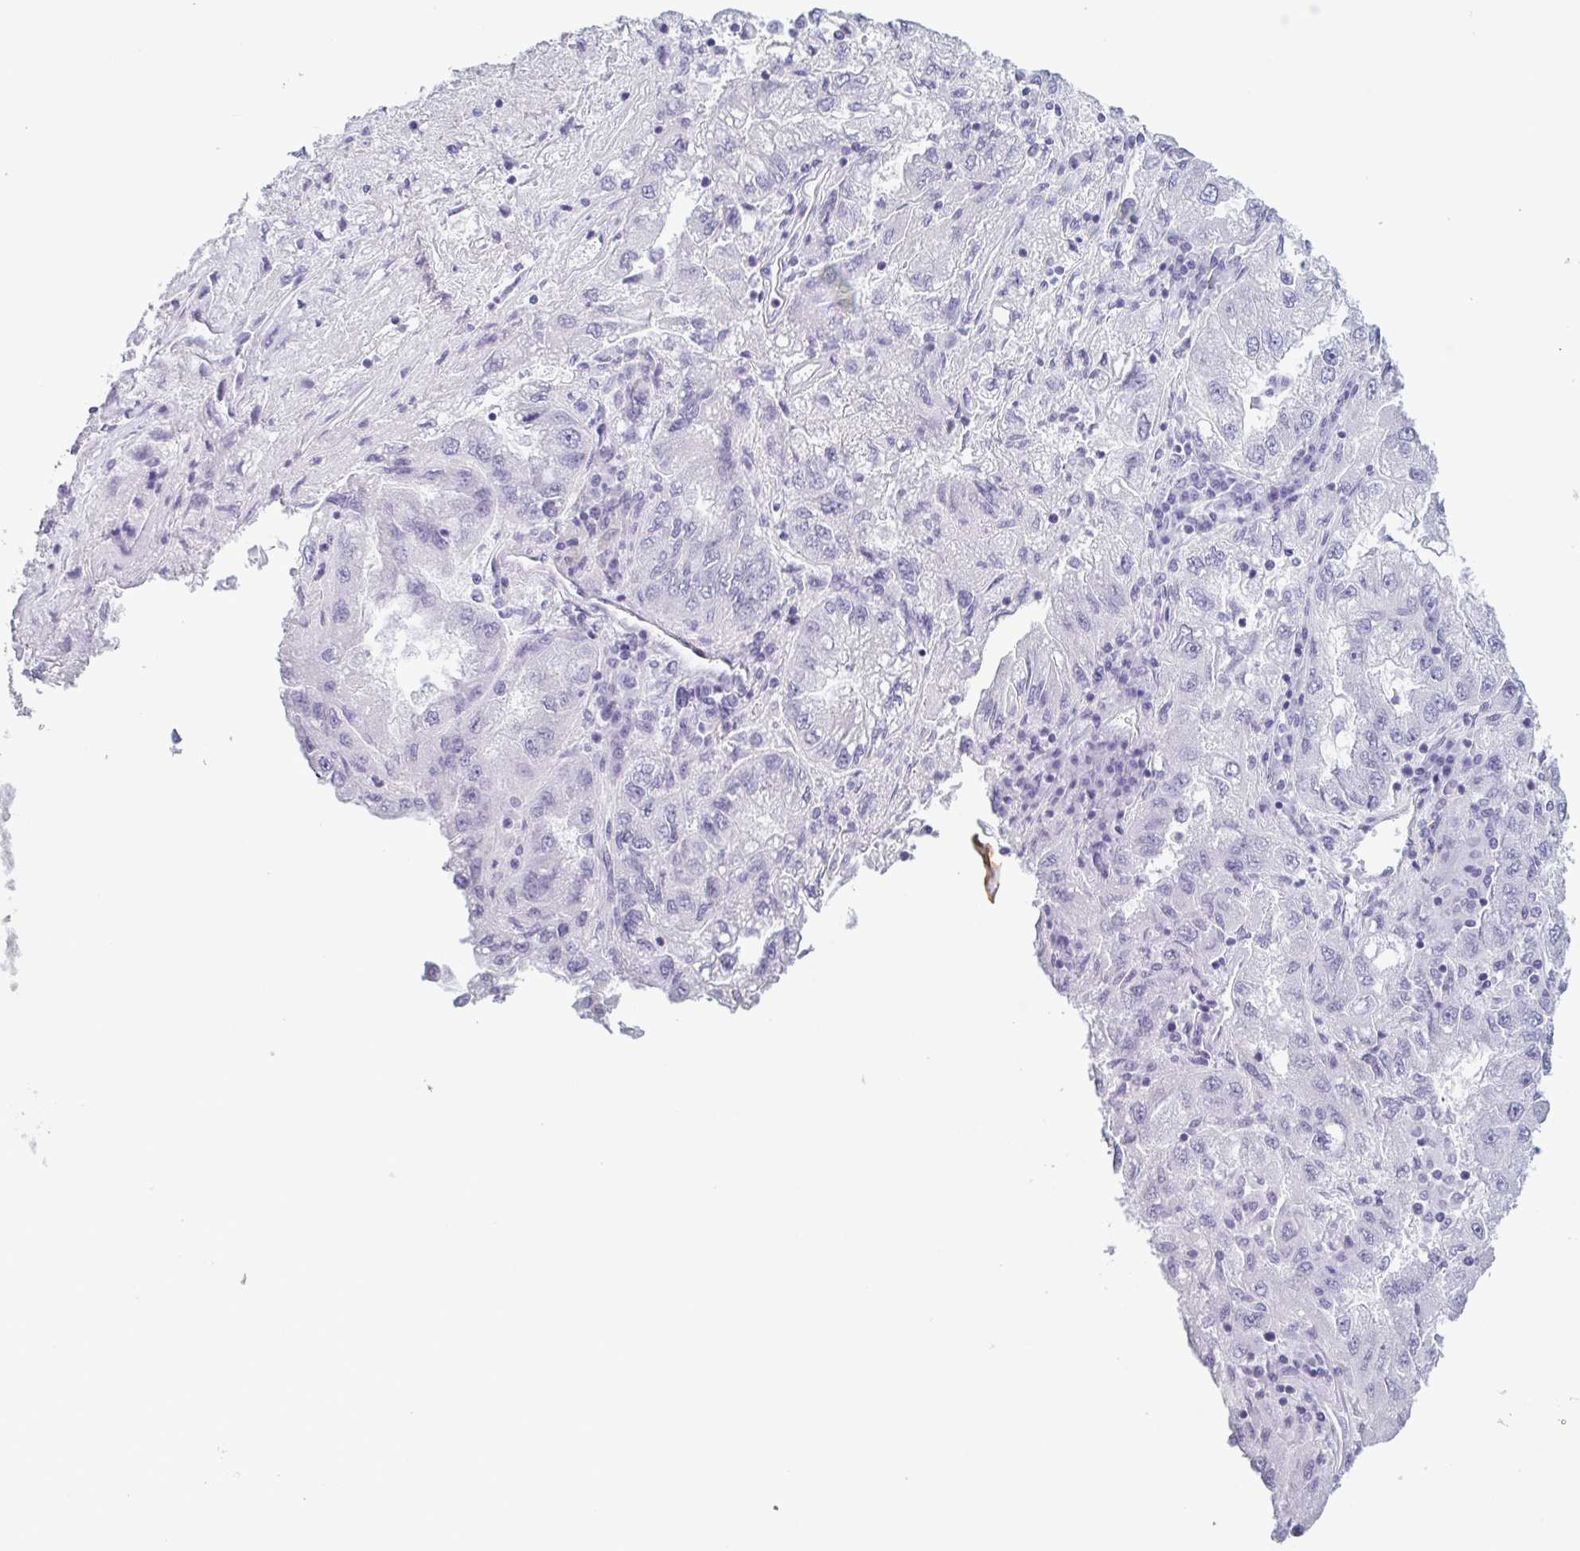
{"staining": {"intensity": "negative", "quantity": "none", "location": "none"}, "tissue": "lung cancer", "cell_type": "Tumor cells", "image_type": "cancer", "snomed": [{"axis": "morphology", "description": "Adenocarcinoma, NOS"}, {"axis": "morphology", "description": "Adenocarcinoma primary or metastatic"}, {"axis": "topography", "description": "Lung"}], "caption": "Immunohistochemistry (IHC) image of human lung adenocarcinoma stained for a protein (brown), which reveals no positivity in tumor cells.", "gene": "KRT10", "patient": {"sex": "male", "age": 74}}